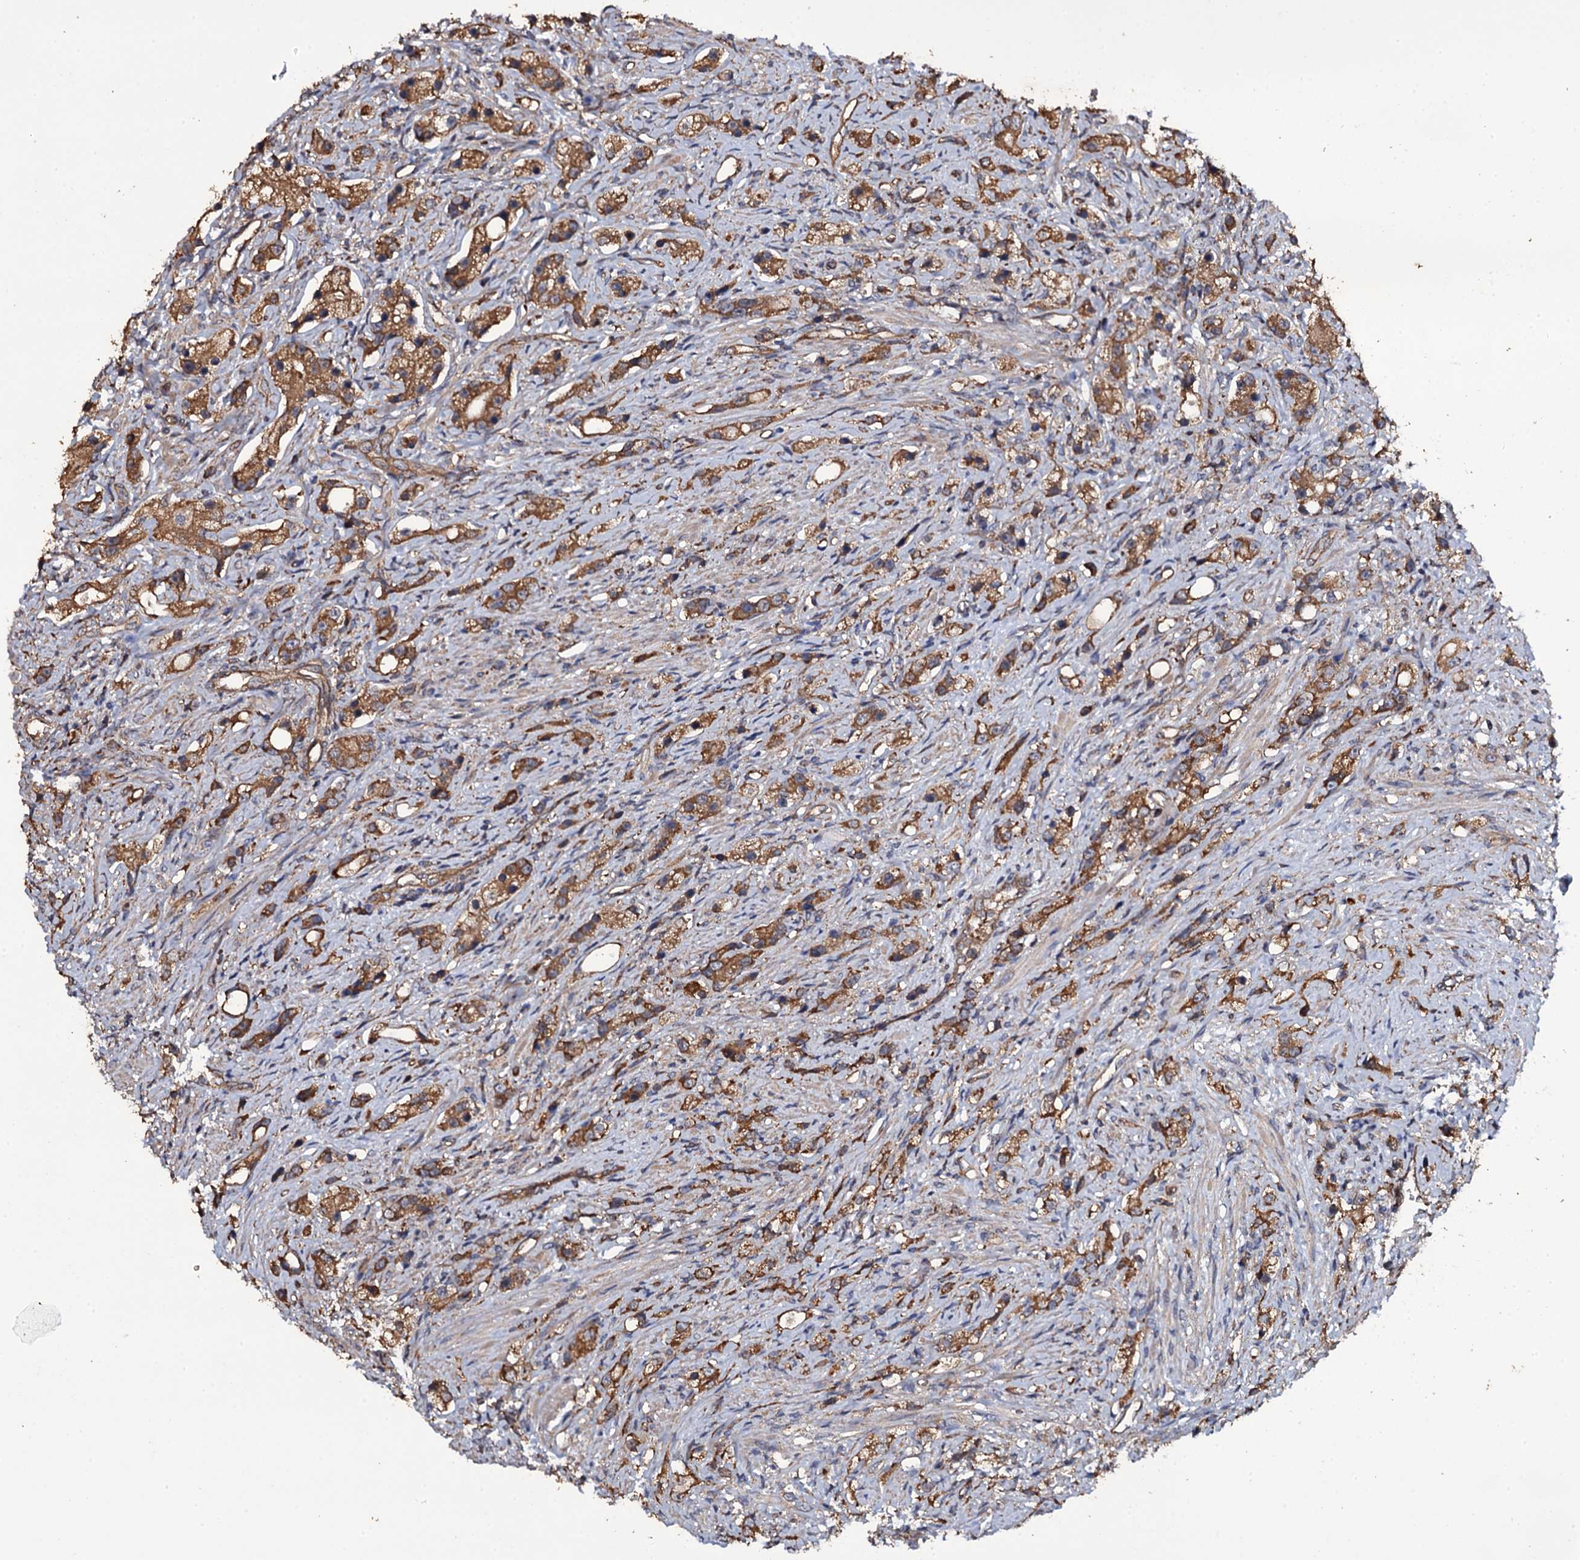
{"staining": {"intensity": "moderate", "quantity": ">75%", "location": "cytoplasmic/membranous"}, "tissue": "prostate cancer", "cell_type": "Tumor cells", "image_type": "cancer", "snomed": [{"axis": "morphology", "description": "Adenocarcinoma, High grade"}, {"axis": "topography", "description": "Prostate"}], "caption": "Moderate cytoplasmic/membranous positivity is appreciated in approximately >75% of tumor cells in adenocarcinoma (high-grade) (prostate). Ihc stains the protein in brown and the nuclei are stained blue.", "gene": "TTC23", "patient": {"sex": "male", "age": 63}}